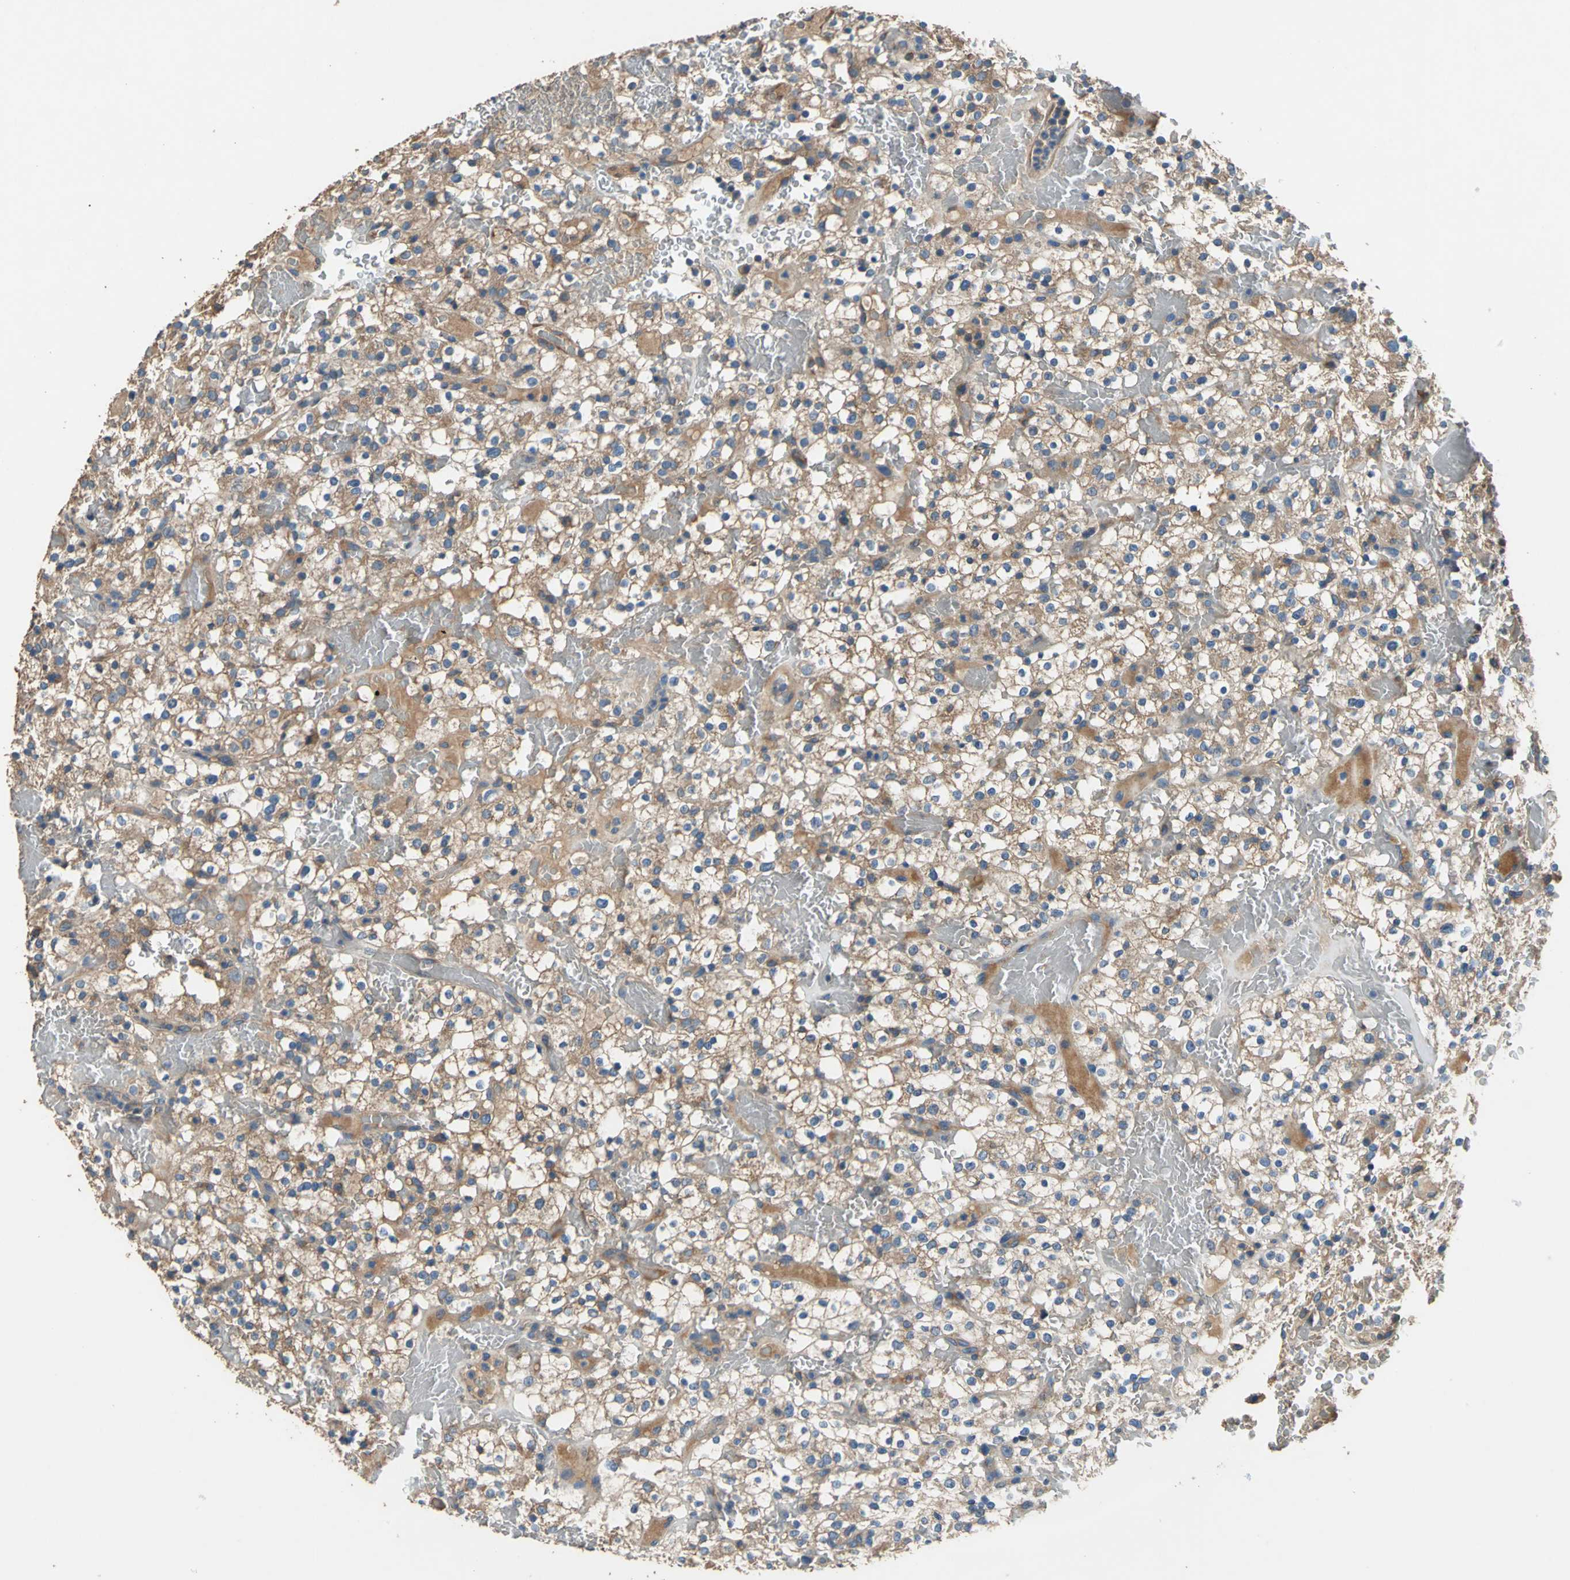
{"staining": {"intensity": "moderate", "quantity": ">75%", "location": "cytoplasmic/membranous"}, "tissue": "renal cancer", "cell_type": "Tumor cells", "image_type": "cancer", "snomed": [{"axis": "morphology", "description": "Normal tissue, NOS"}, {"axis": "morphology", "description": "Adenocarcinoma, NOS"}, {"axis": "topography", "description": "Kidney"}], "caption": "Immunohistochemistry histopathology image of human renal cancer (adenocarcinoma) stained for a protein (brown), which demonstrates medium levels of moderate cytoplasmic/membranous positivity in approximately >75% of tumor cells.", "gene": "HEPH", "patient": {"sex": "female", "age": 72}}